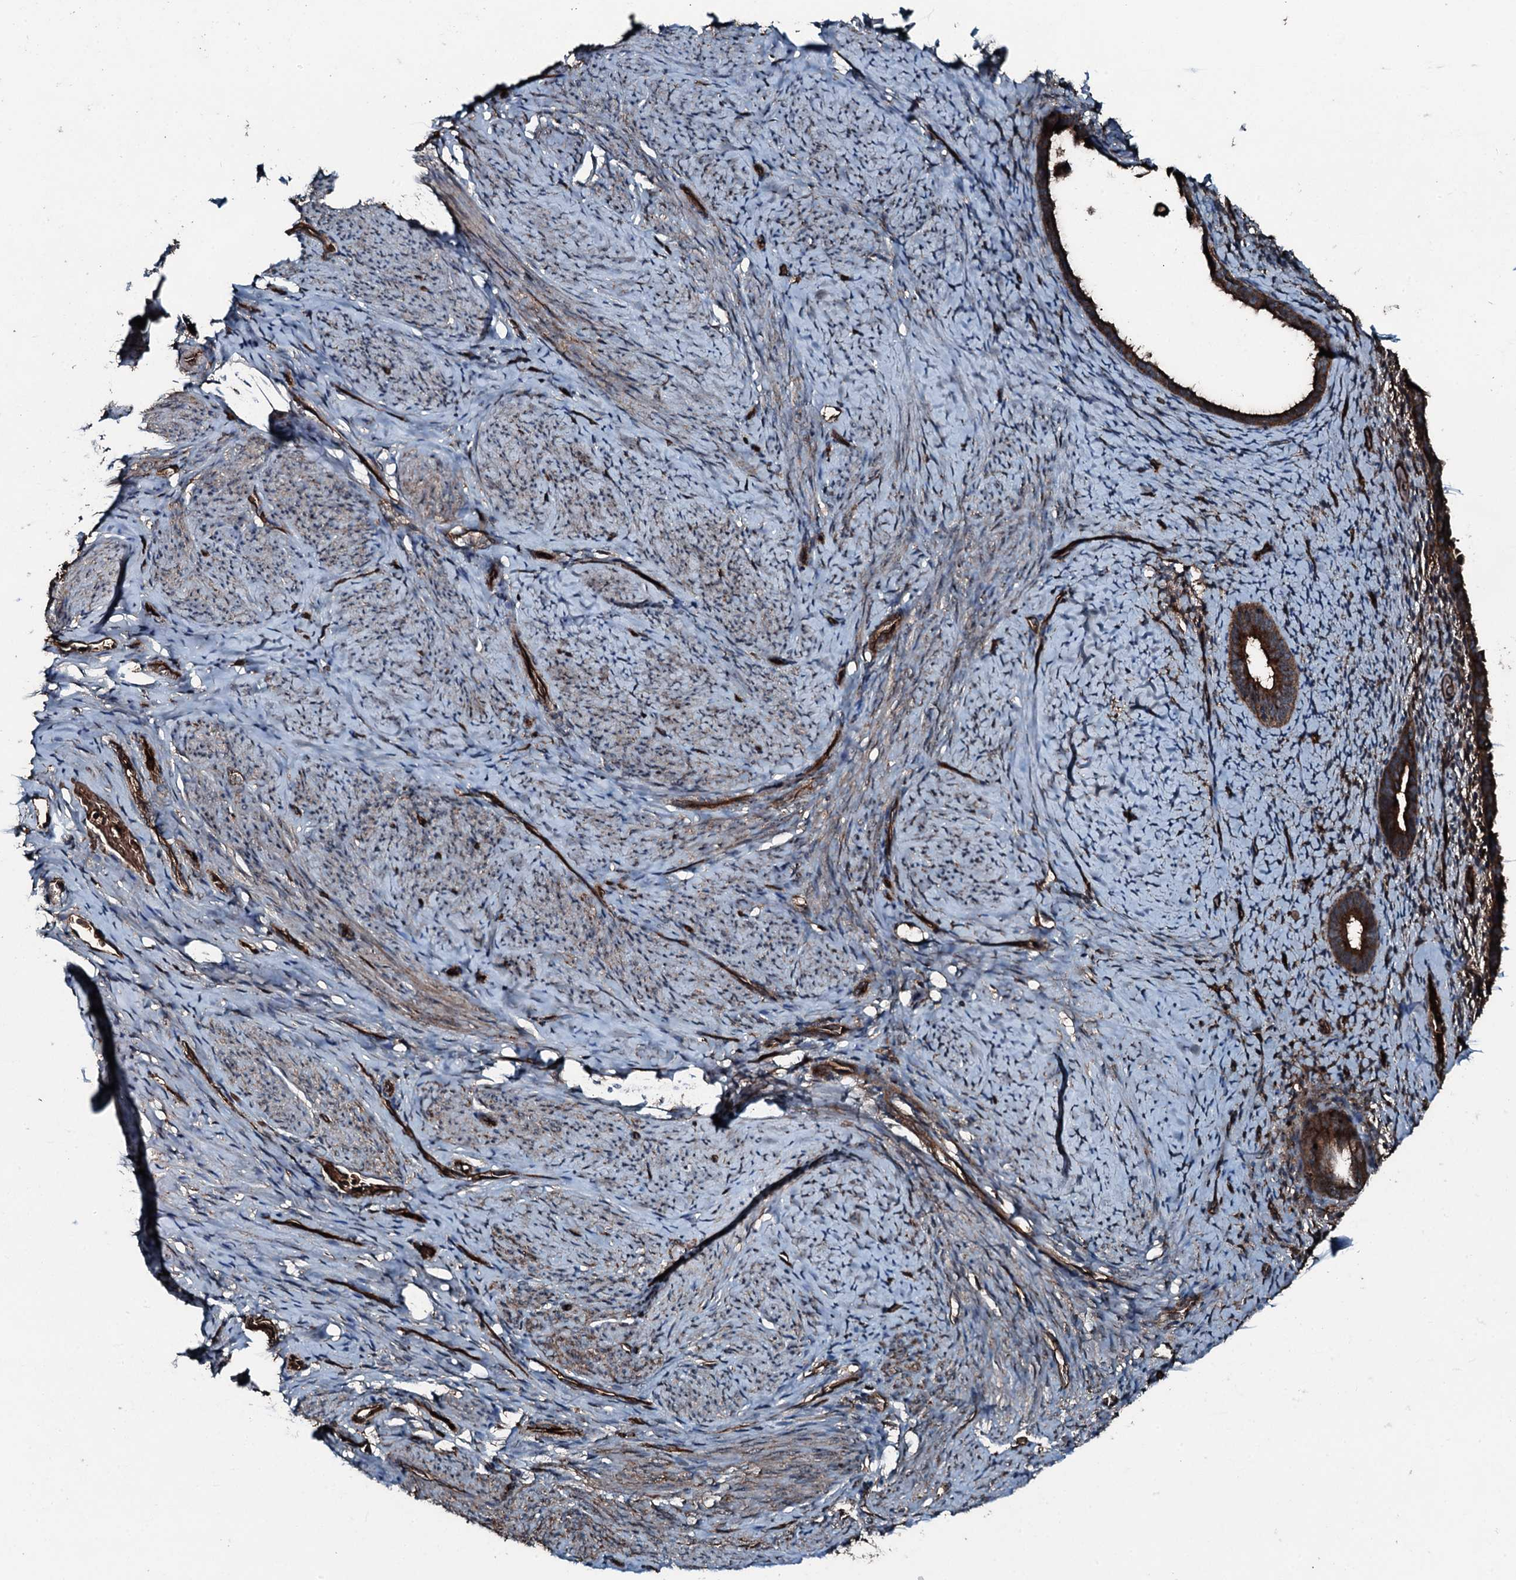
{"staining": {"intensity": "moderate", "quantity": "<25%", "location": "cytoplasmic/membranous"}, "tissue": "endometrium", "cell_type": "Cells in endometrial stroma", "image_type": "normal", "snomed": [{"axis": "morphology", "description": "Normal tissue, NOS"}, {"axis": "topography", "description": "Endometrium"}], "caption": "DAB immunohistochemical staining of unremarkable human endometrium exhibits moderate cytoplasmic/membranous protein staining in approximately <25% of cells in endometrial stroma. Using DAB (3,3'-diaminobenzidine) (brown) and hematoxylin (blue) stains, captured at high magnification using brightfield microscopy.", "gene": "TRIM7", "patient": {"sex": "female", "age": 65}}